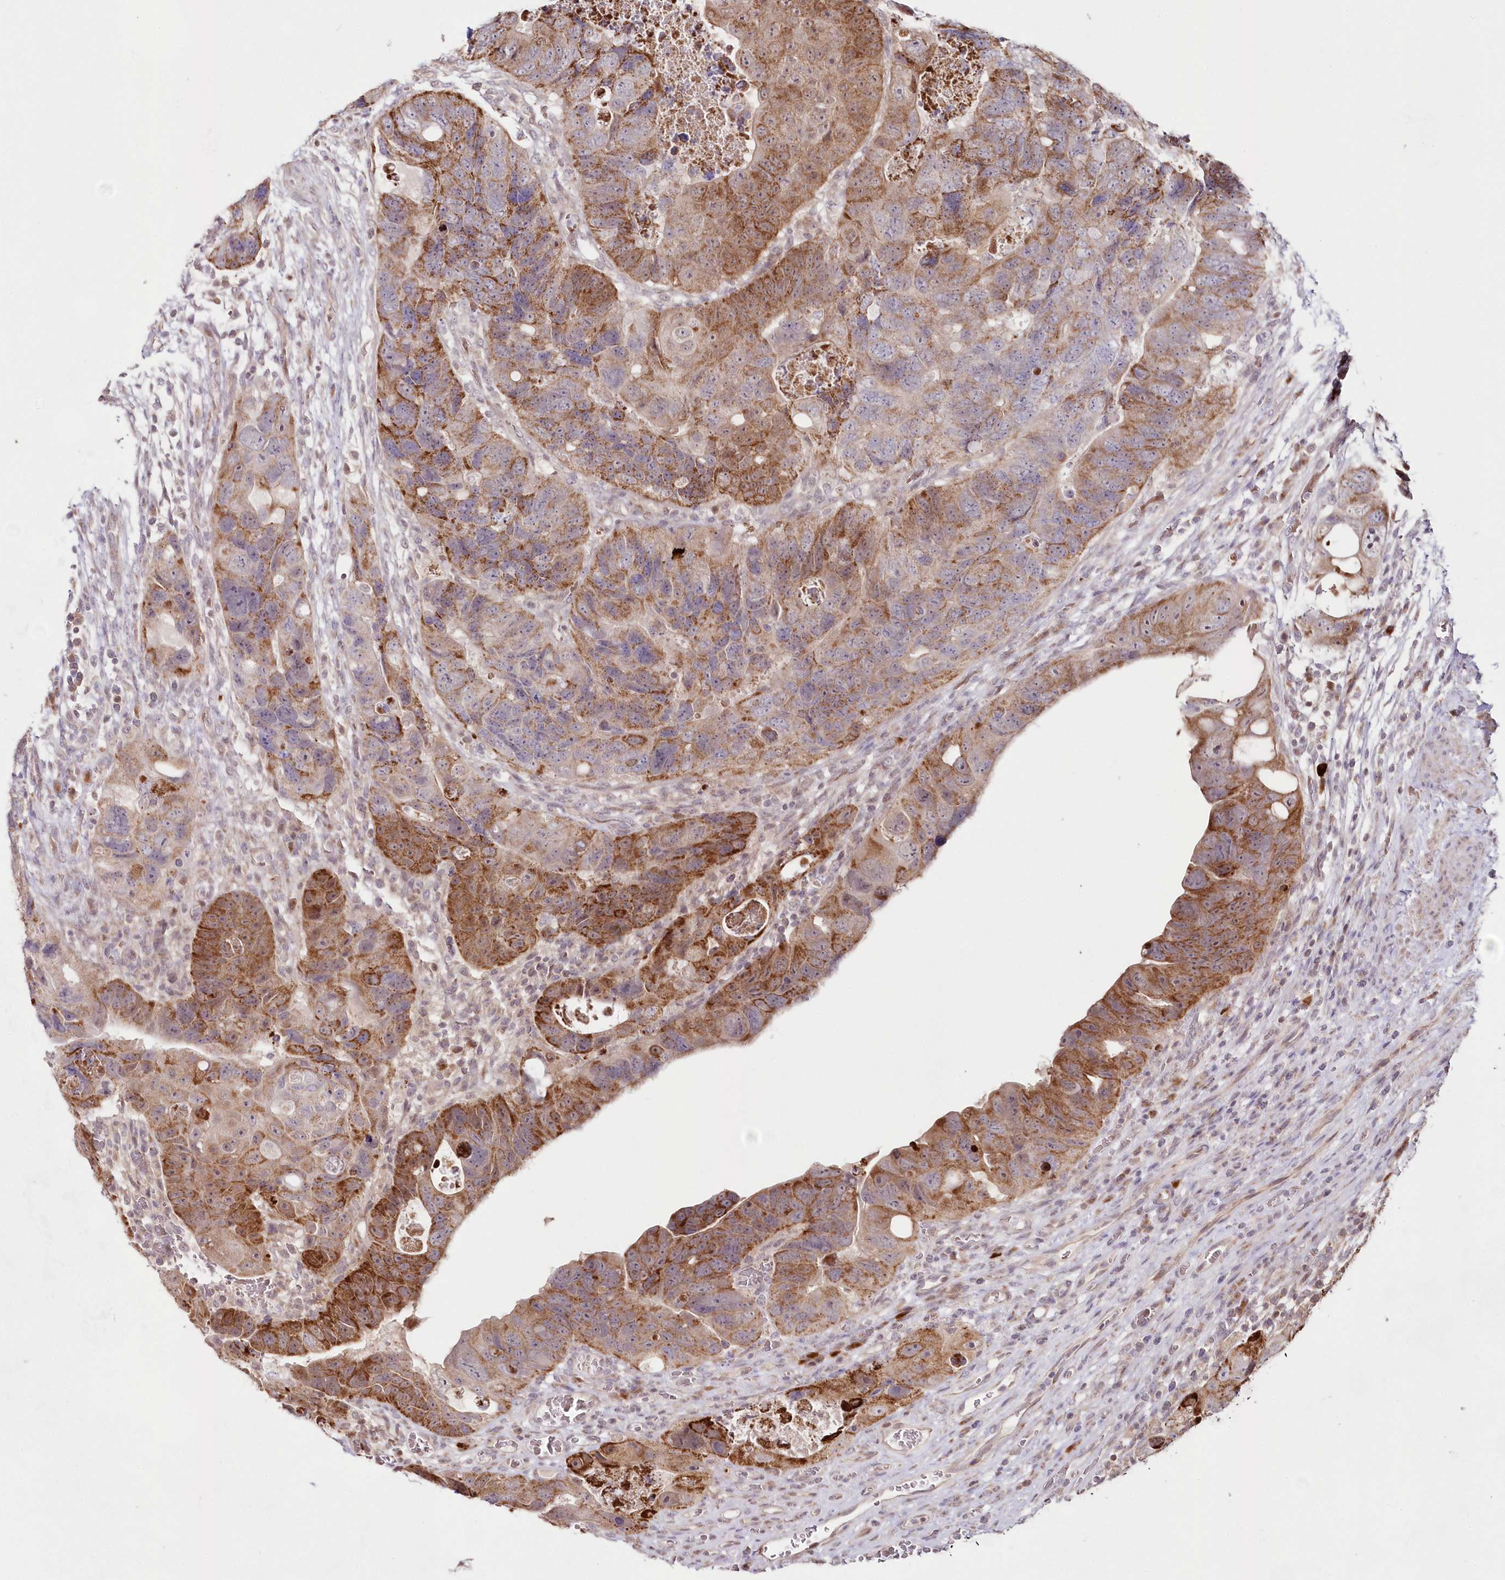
{"staining": {"intensity": "moderate", "quantity": ">75%", "location": "cytoplasmic/membranous"}, "tissue": "colorectal cancer", "cell_type": "Tumor cells", "image_type": "cancer", "snomed": [{"axis": "morphology", "description": "Adenocarcinoma, NOS"}, {"axis": "topography", "description": "Rectum"}], "caption": "Tumor cells demonstrate medium levels of moderate cytoplasmic/membranous expression in approximately >75% of cells in human colorectal adenocarcinoma.", "gene": "IMPA1", "patient": {"sex": "male", "age": 59}}